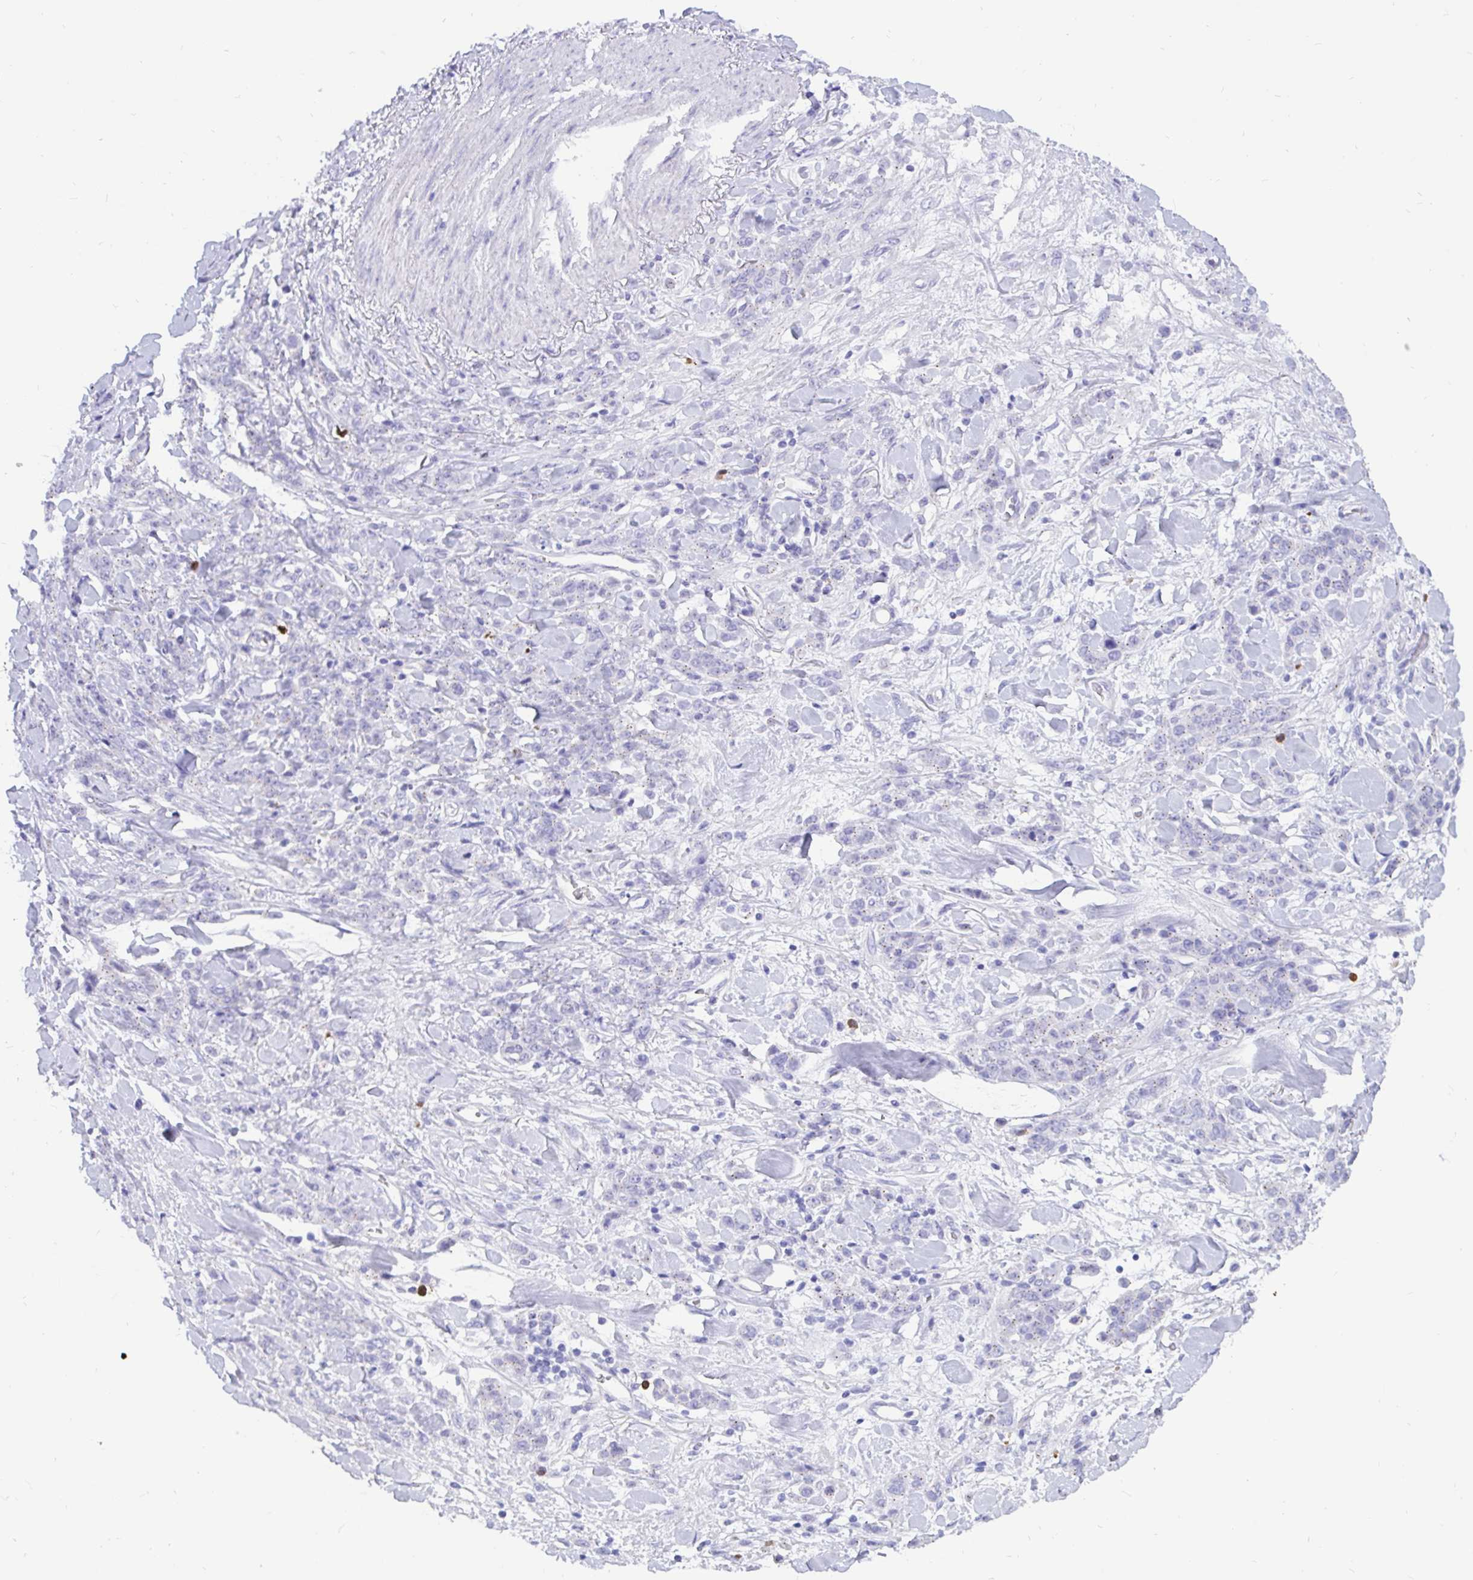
{"staining": {"intensity": "weak", "quantity": "<25%", "location": "cytoplasmic/membranous"}, "tissue": "stomach cancer", "cell_type": "Tumor cells", "image_type": "cancer", "snomed": [{"axis": "morphology", "description": "Normal tissue, NOS"}, {"axis": "morphology", "description": "Adenocarcinoma, NOS"}, {"axis": "topography", "description": "Stomach"}], "caption": "There is no significant expression in tumor cells of stomach adenocarcinoma.", "gene": "RNASE3", "patient": {"sex": "male", "age": 82}}